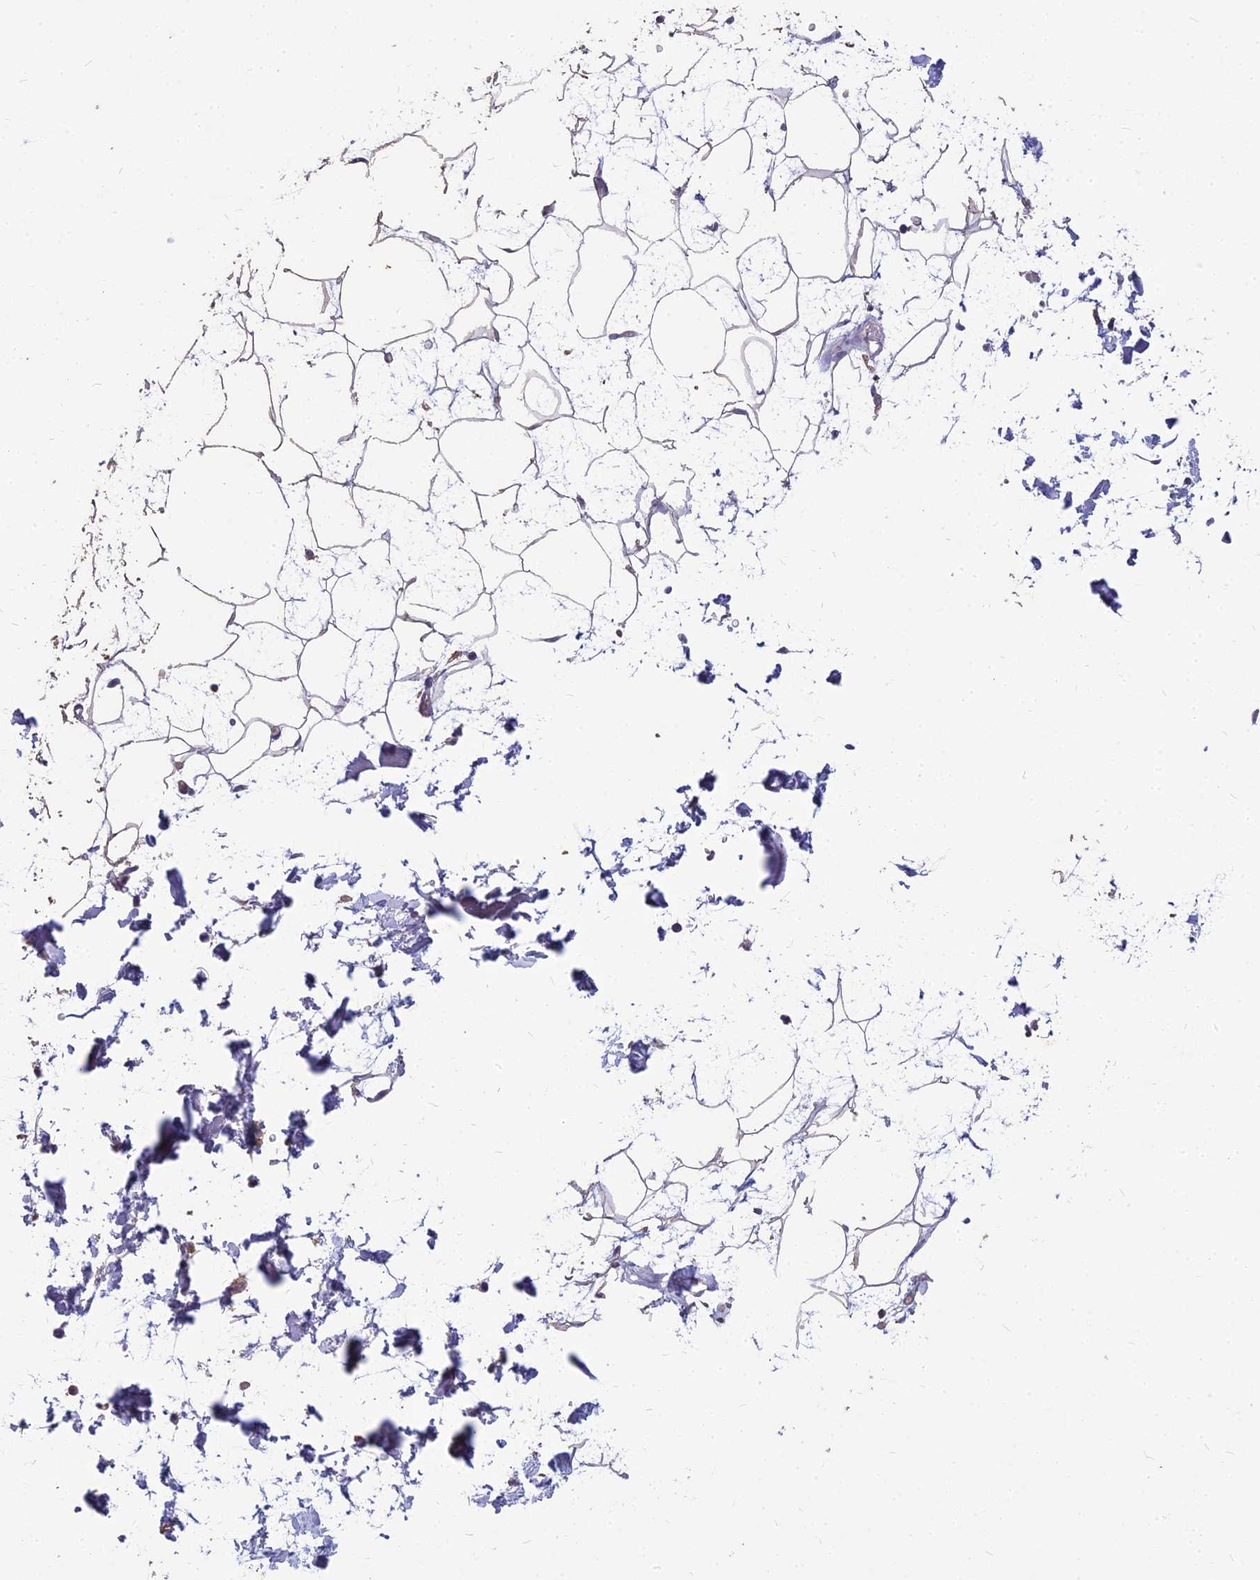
{"staining": {"intensity": "negative", "quantity": "none", "location": "none"}, "tissue": "adipose tissue", "cell_type": "Adipocytes", "image_type": "normal", "snomed": [{"axis": "morphology", "description": "Normal tissue, NOS"}, {"axis": "topography", "description": "Soft tissue"}], "caption": "Immunohistochemical staining of unremarkable human adipose tissue exhibits no significant expression in adipocytes. Nuclei are stained in blue.", "gene": "CEACAM16", "patient": {"sex": "male", "age": 72}}